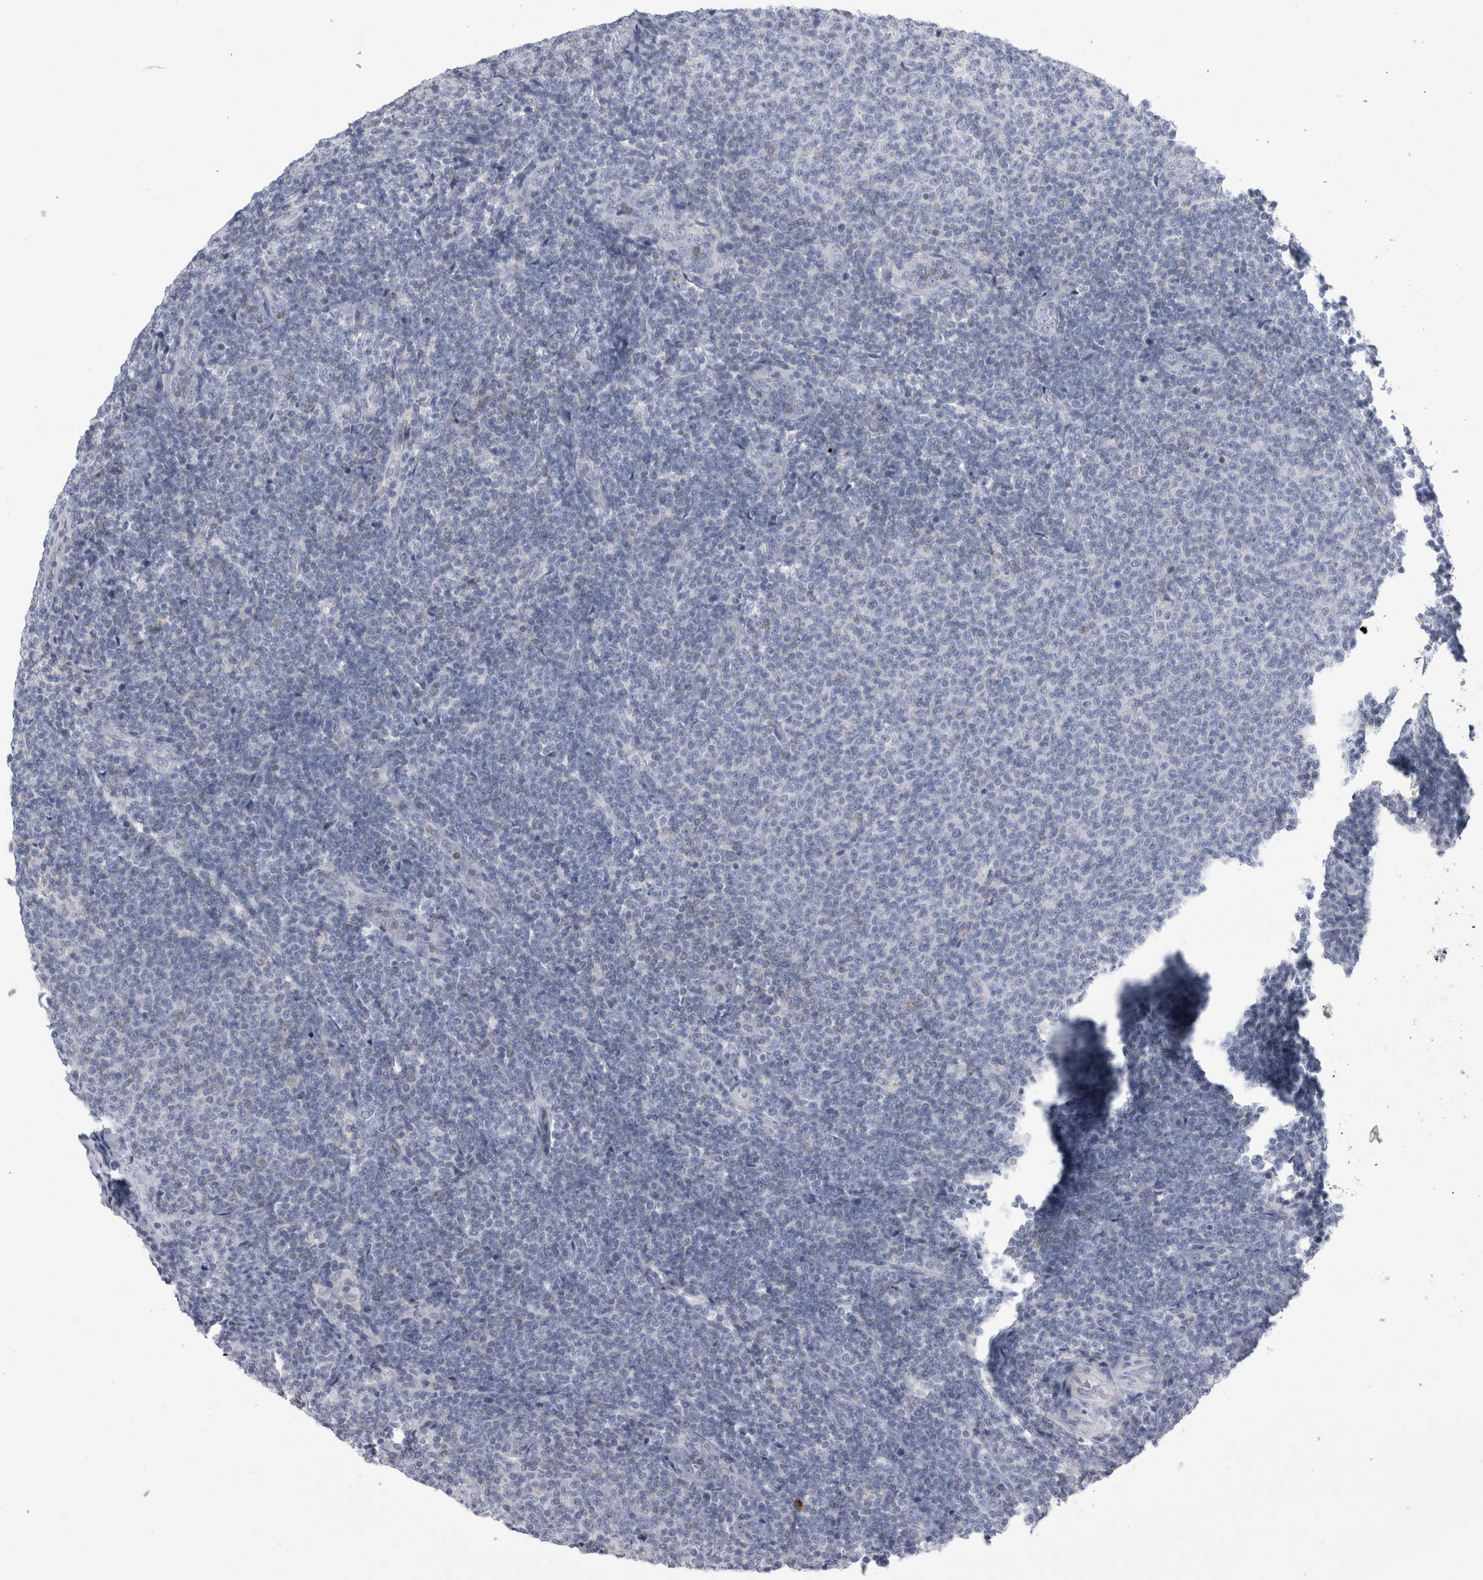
{"staining": {"intensity": "negative", "quantity": "none", "location": "none"}, "tissue": "lymphoma", "cell_type": "Tumor cells", "image_type": "cancer", "snomed": [{"axis": "morphology", "description": "Malignant lymphoma, non-Hodgkin's type, Low grade"}, {"axis": "topography", "description": "Lymph node"}], "caption": "The image exhibits no staining of tumor cells in lymphoma.", "gene": "ANKFY1", "patient": {"sex": "male", "age": 66}}